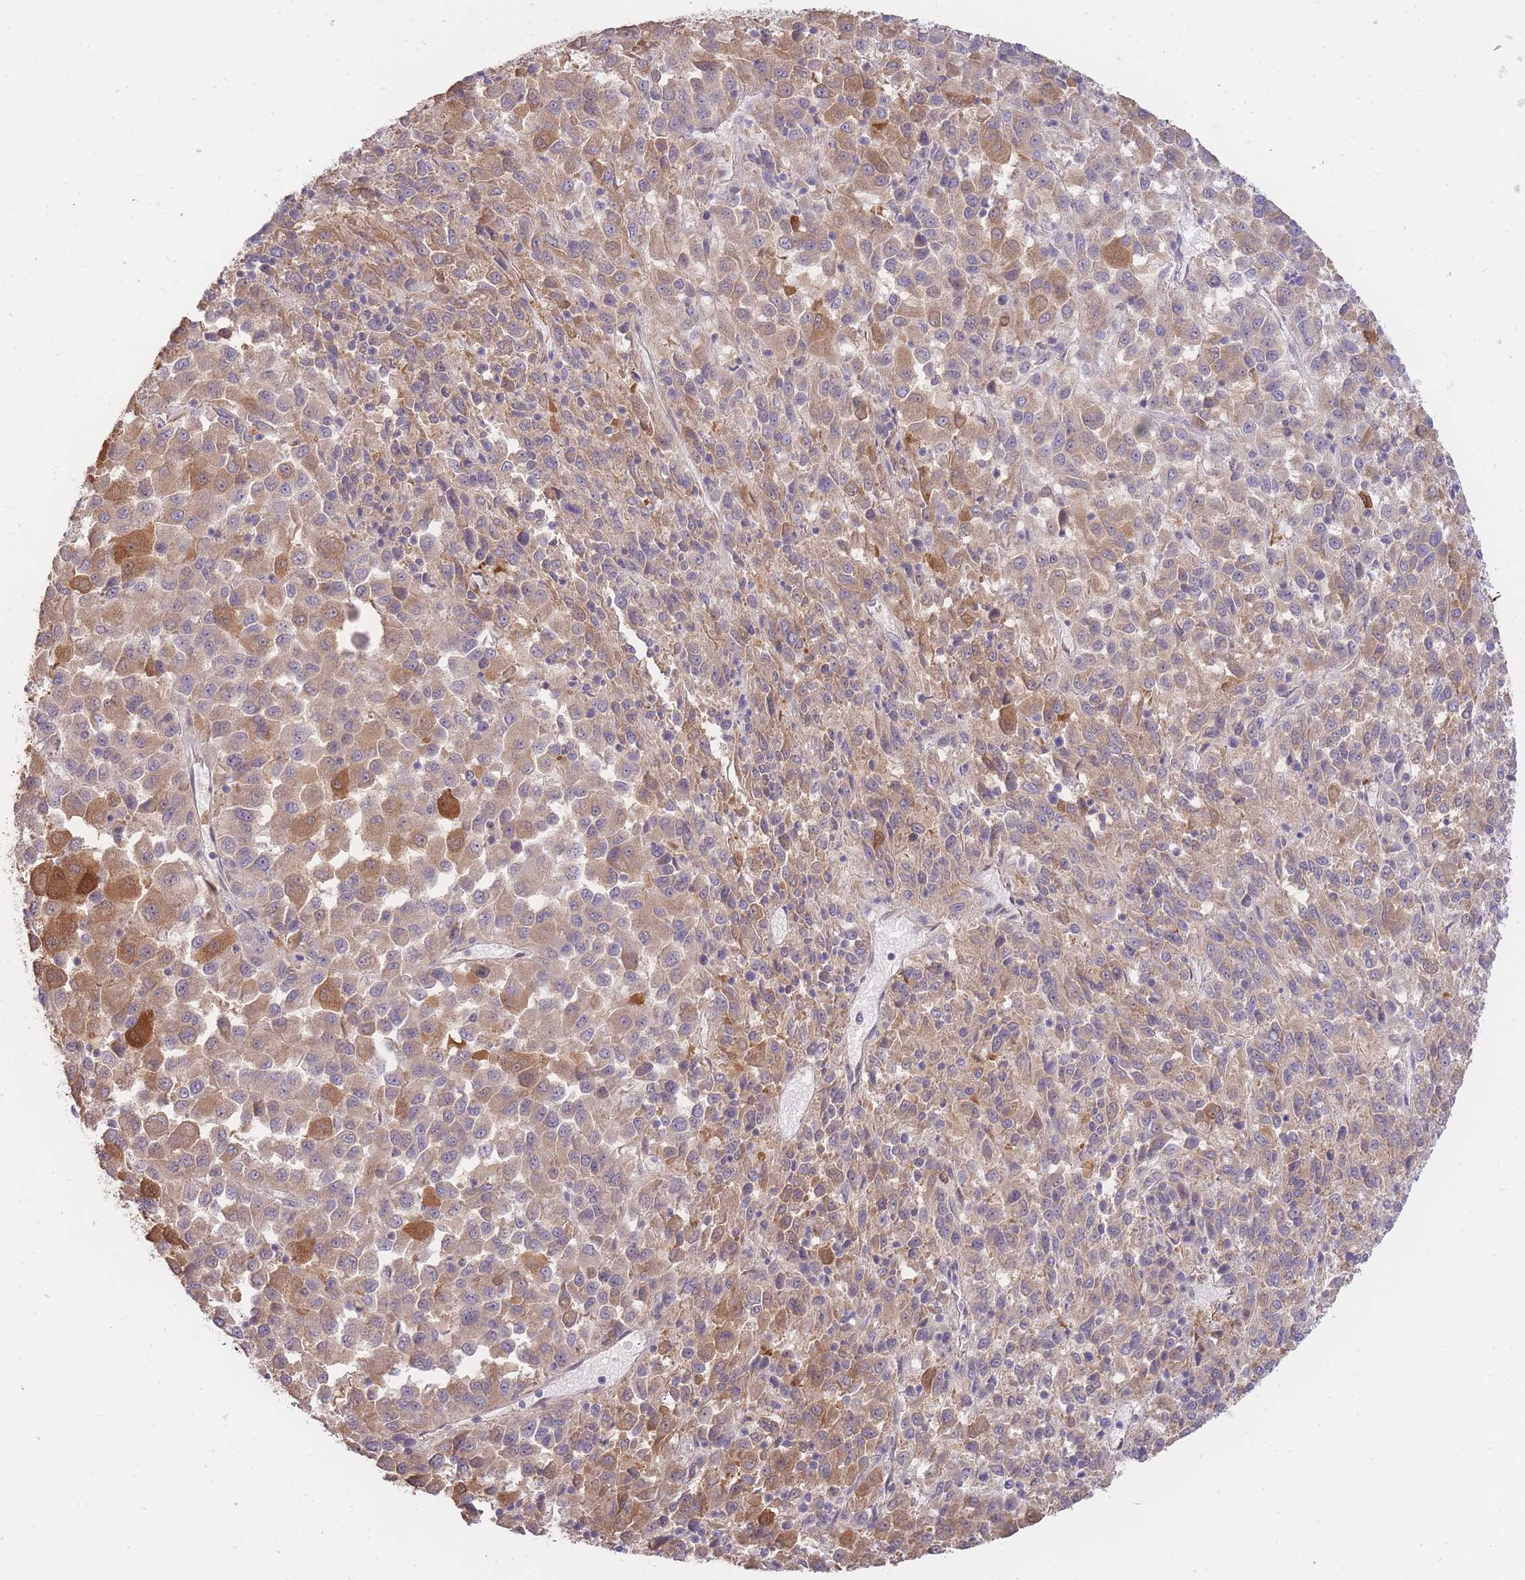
{"staining": {"intensity": "moderate", "quantity": ">75%", "location": "cytoplasmic/membranous"}, "tissue": "melanoma", "cell_type": "Tumor cells", "image_type": "cancer", "snomed": [{"axis": "morphology", "description": "Malignant melanoma, Metastatic site"}, {"axis": "topography", "description": "Lung"}], "caption": "DAB immunohistochemical staining of melanoma reveals moderate cytoplasmic/membranous protein staining in about >75% of tumor cells.", "gene": "SMC6", "patient": {"sex": "male", "age": 64}}